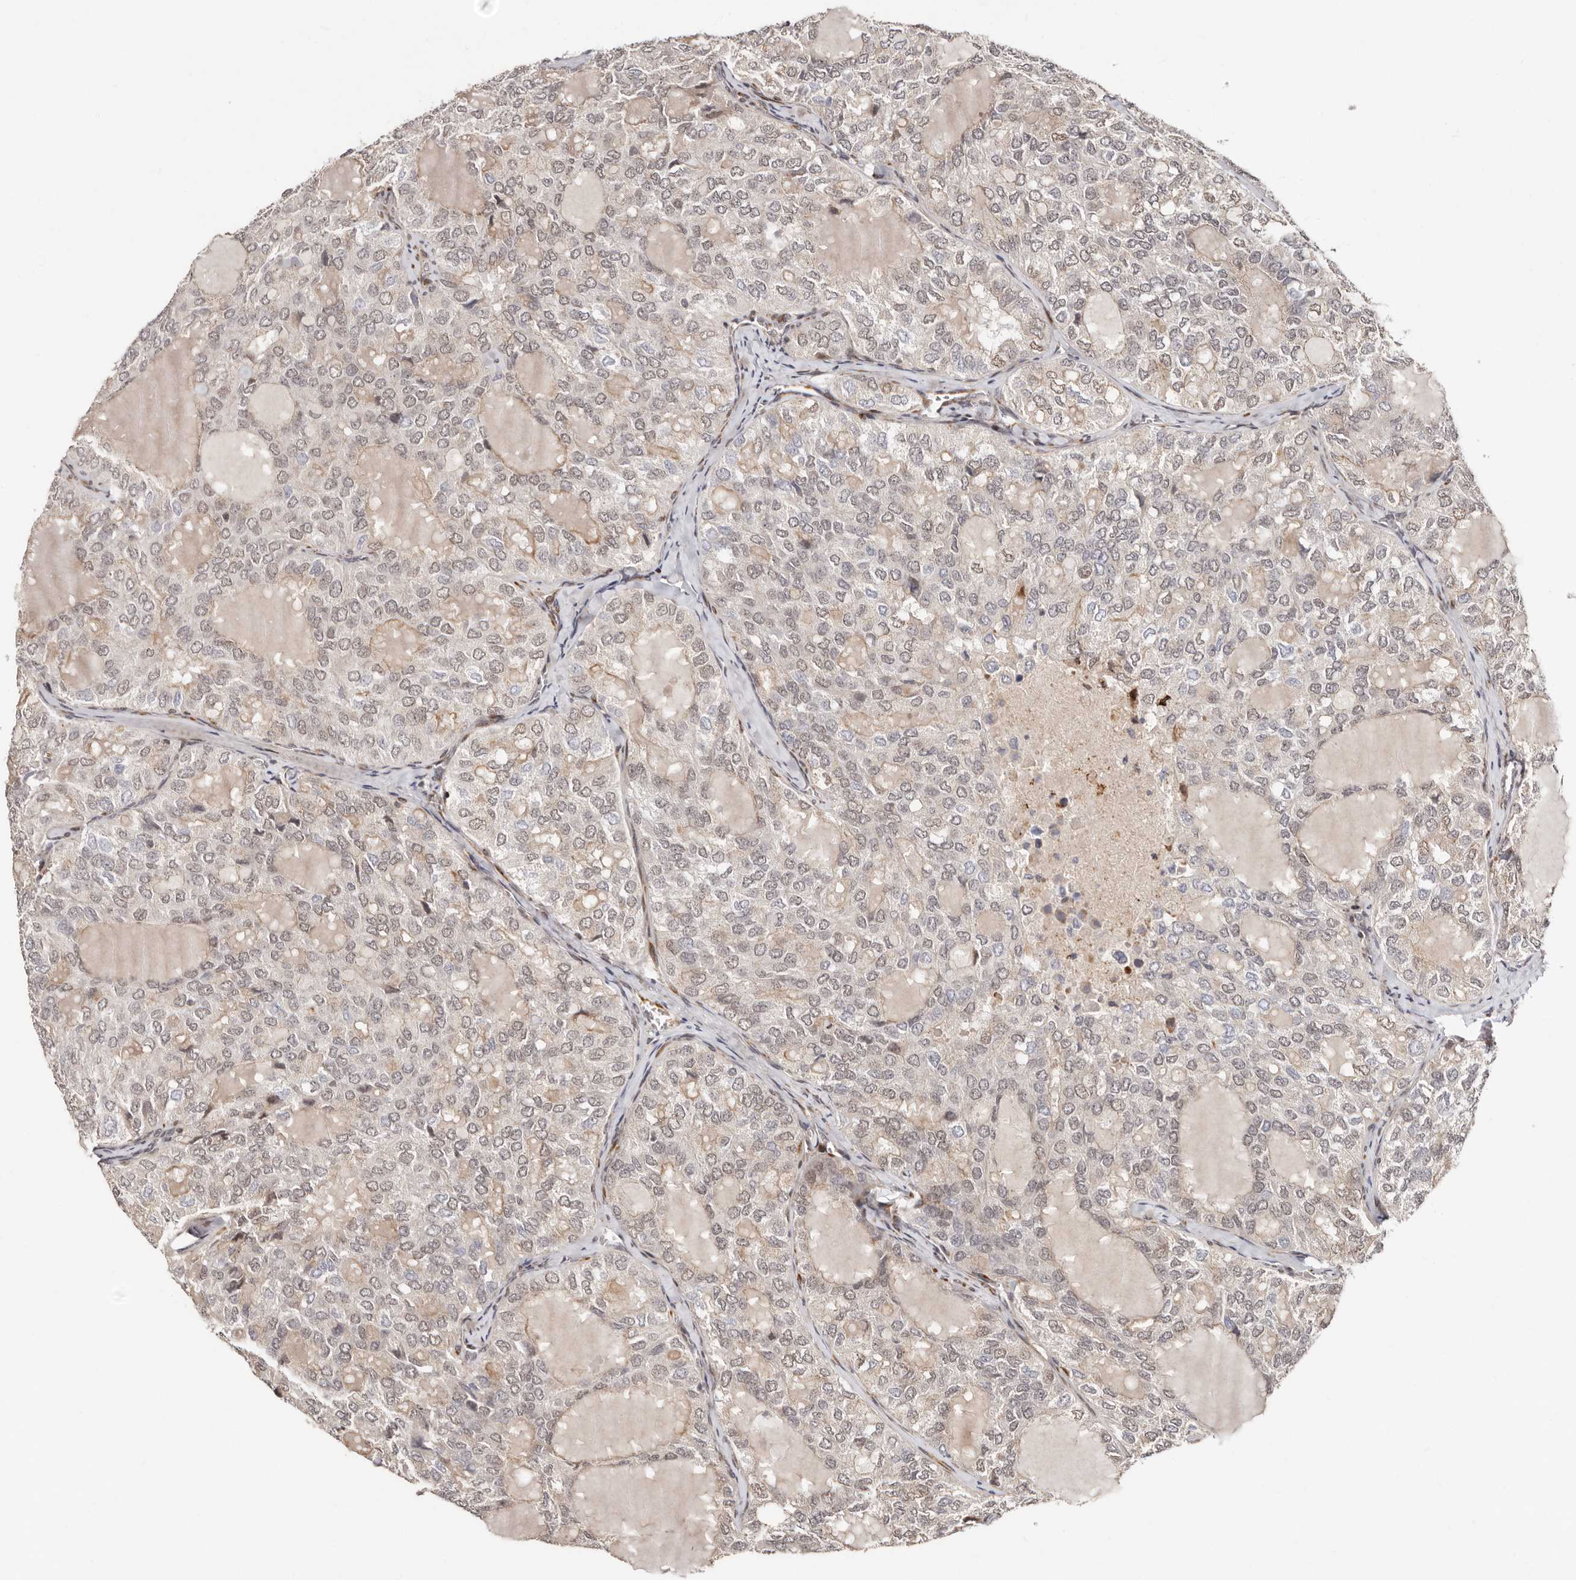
{"staining": {"intensity": "weak", "quantity": "25%-75%", "location": "nuclear"}, "tissue": "thyroid cancer", "cell_type": "Tumor cells", "image_type": "cancer", "snomed": [{"axis": "morphology", "description": "Follicular adenoma carcinoma, NOS"}, {"axis": "topography", "description": "Thyroid gland"}], "caption": "This micrograph displays immunohistochemistry staining of thyroid cancer, with low weak nuclear expression in about 25%-75% of tumor cells.", "gene": "SRCAP", "patient": {"sex": "male", "age": 75}}